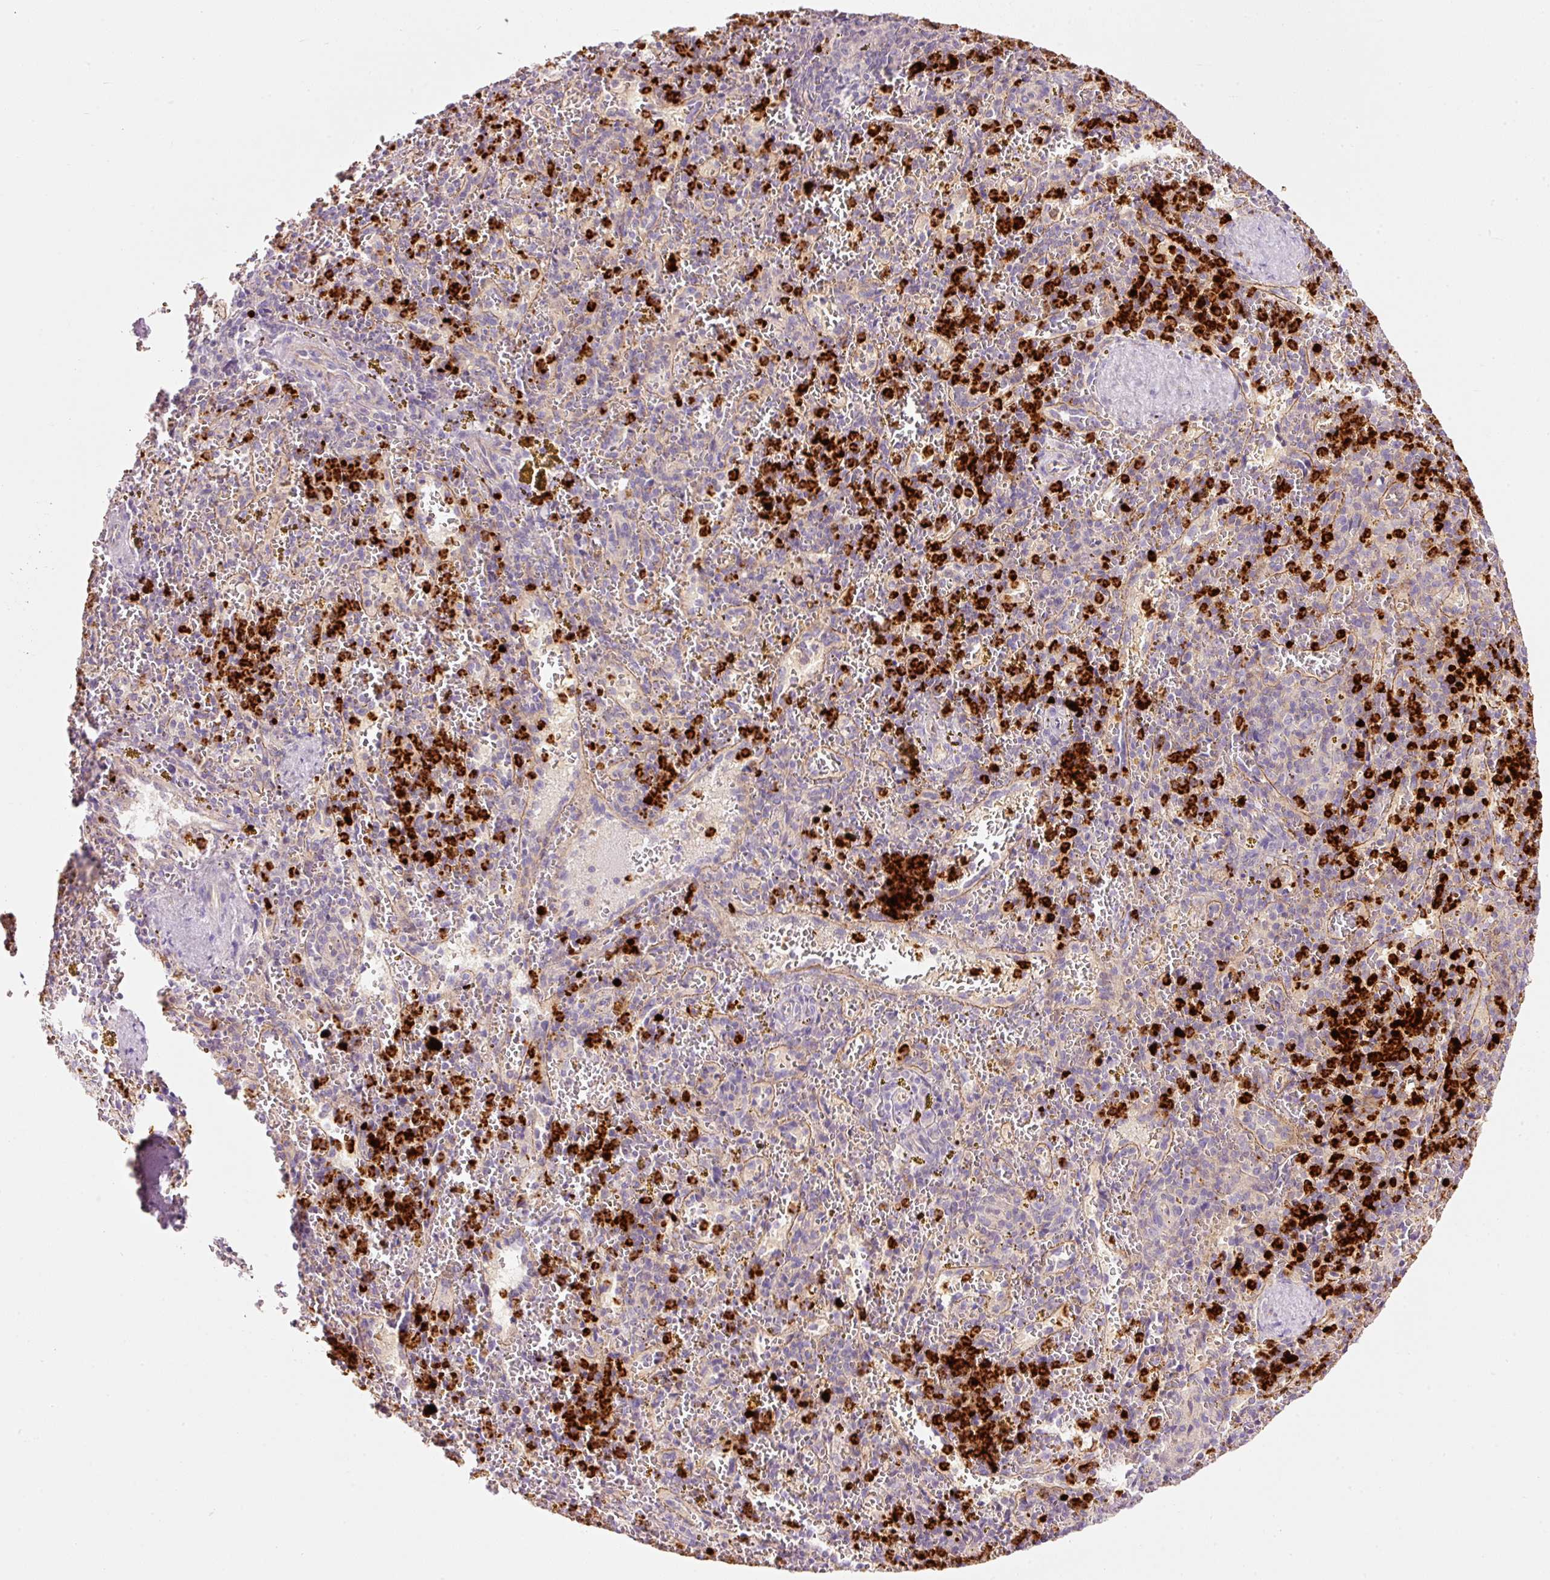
{"staining": {"intensity": "strong", "quantity": "25%-75%", "location": "cytoplasmic/membranous"}, "tissue": "spleen", "cell_type": "Cells in red pulp", "image_type": "normal", "snomed": [{"axis": "morphology", "description": "Normal tissue, NOS"}, {"axis": "topography", "description": "Spleen"}], "caption": "Strong cytoplasmic/membranous protein expression is identified in approximately 25%-75% of cells in red pulp in spleen. Using DAB (brown) and hematoxylin (blue) stains, captured at high magnification using brightfield microscopy.", "gene": "MAP3K3", "patient": {"sex": "male", "age": 57}}